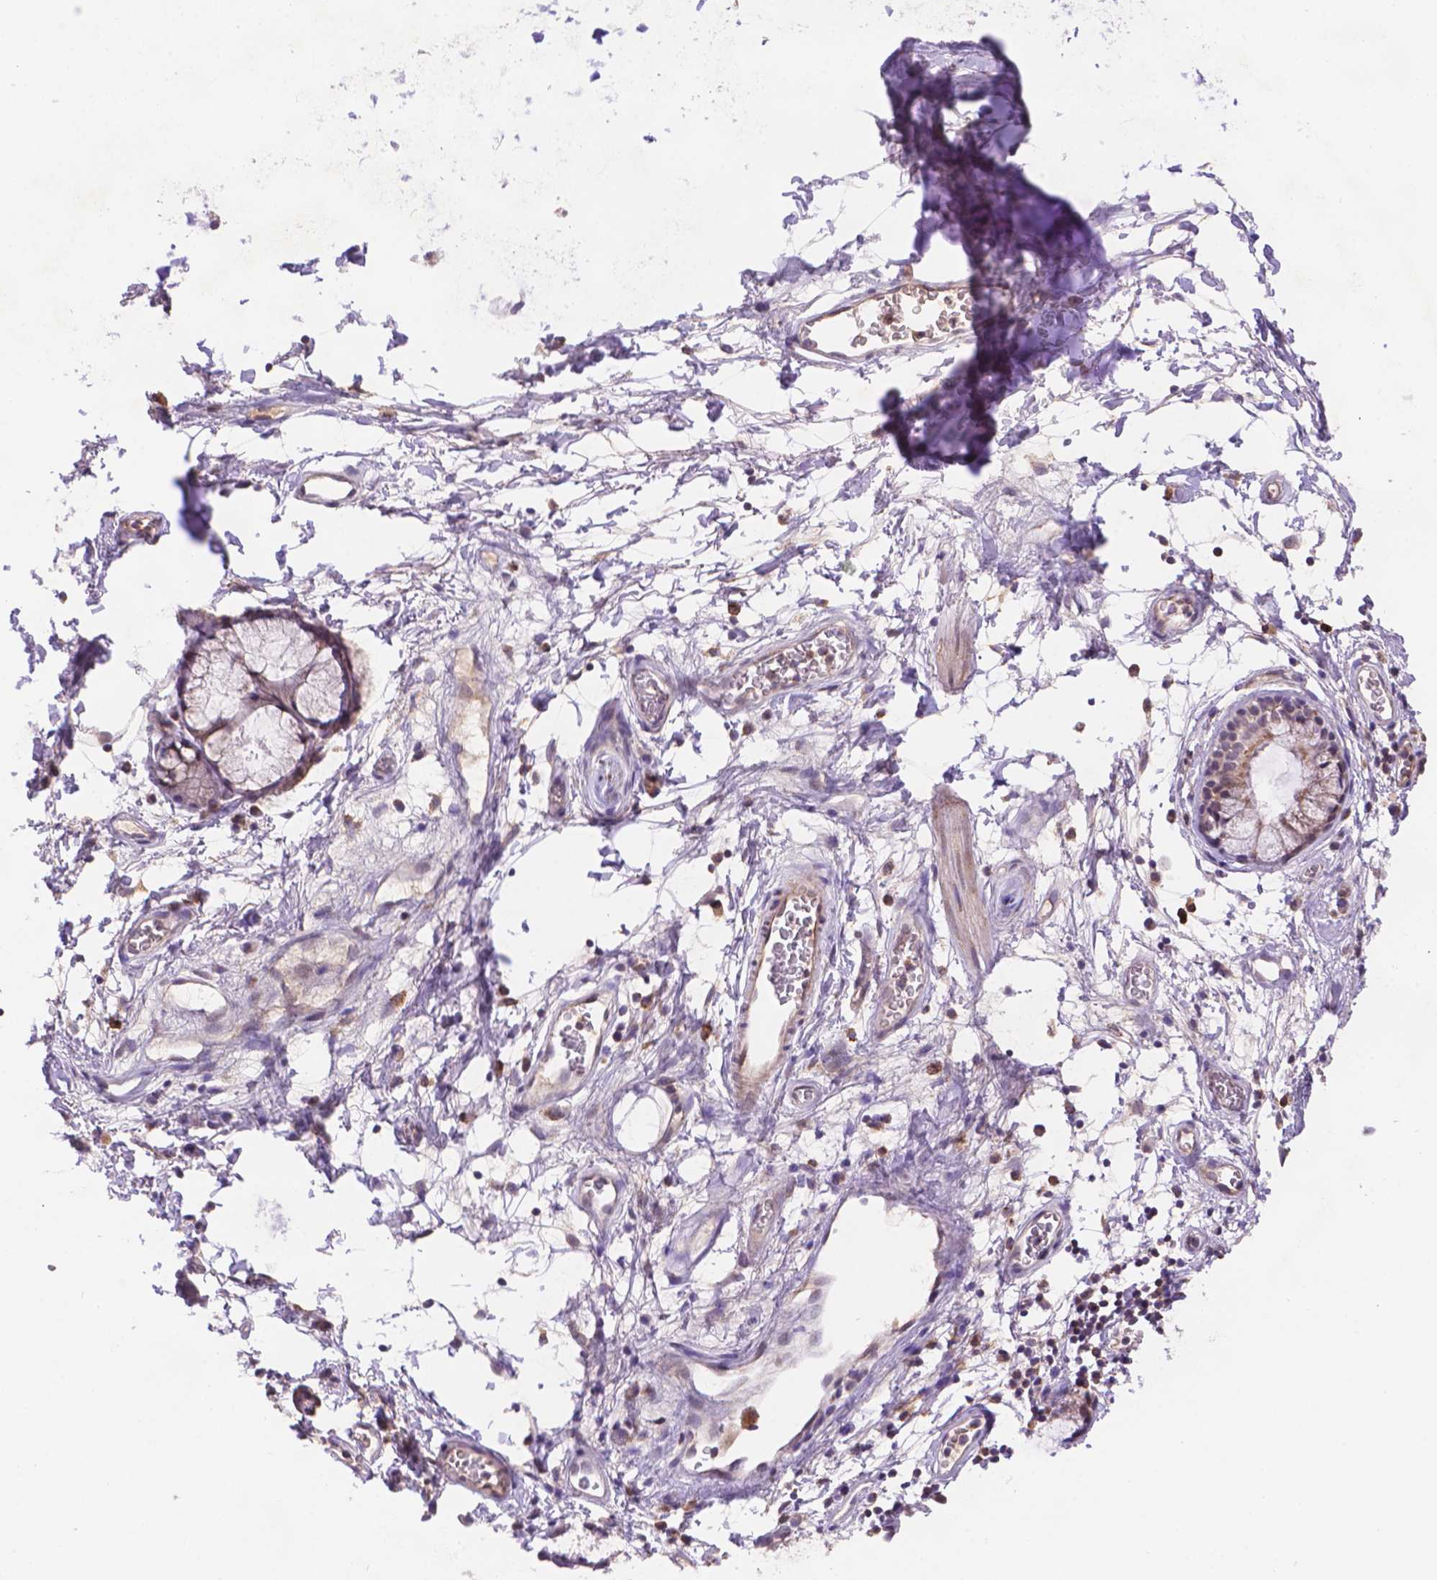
{"staining": {"intensity": "negative", "quantity": "none", "location": "none"}, "tissue": "adipose tissue", "cell_type": "Adipocytes", "image_type": "normal", "snomed": [{"axis": "morphology", "description": "Normal tissue, NOS"}, {"axis": "topography", "description": "Cartilage tissue"}, {"axis": "topography", "description": "Bronchus"}], "caption": "Unremarkable adipose tissue was stained to show a protein in brown. There is no significant expression in adipocytes. The staining was performed using DAB (3,3'-diaminobenzidine) to visualize the protein expression in brown, while the nuclei were stained in blue with hematoxylin (Magnification: 20x).", "gene": "CYYR1", "patient": {"sex": "male", "age": 58}}